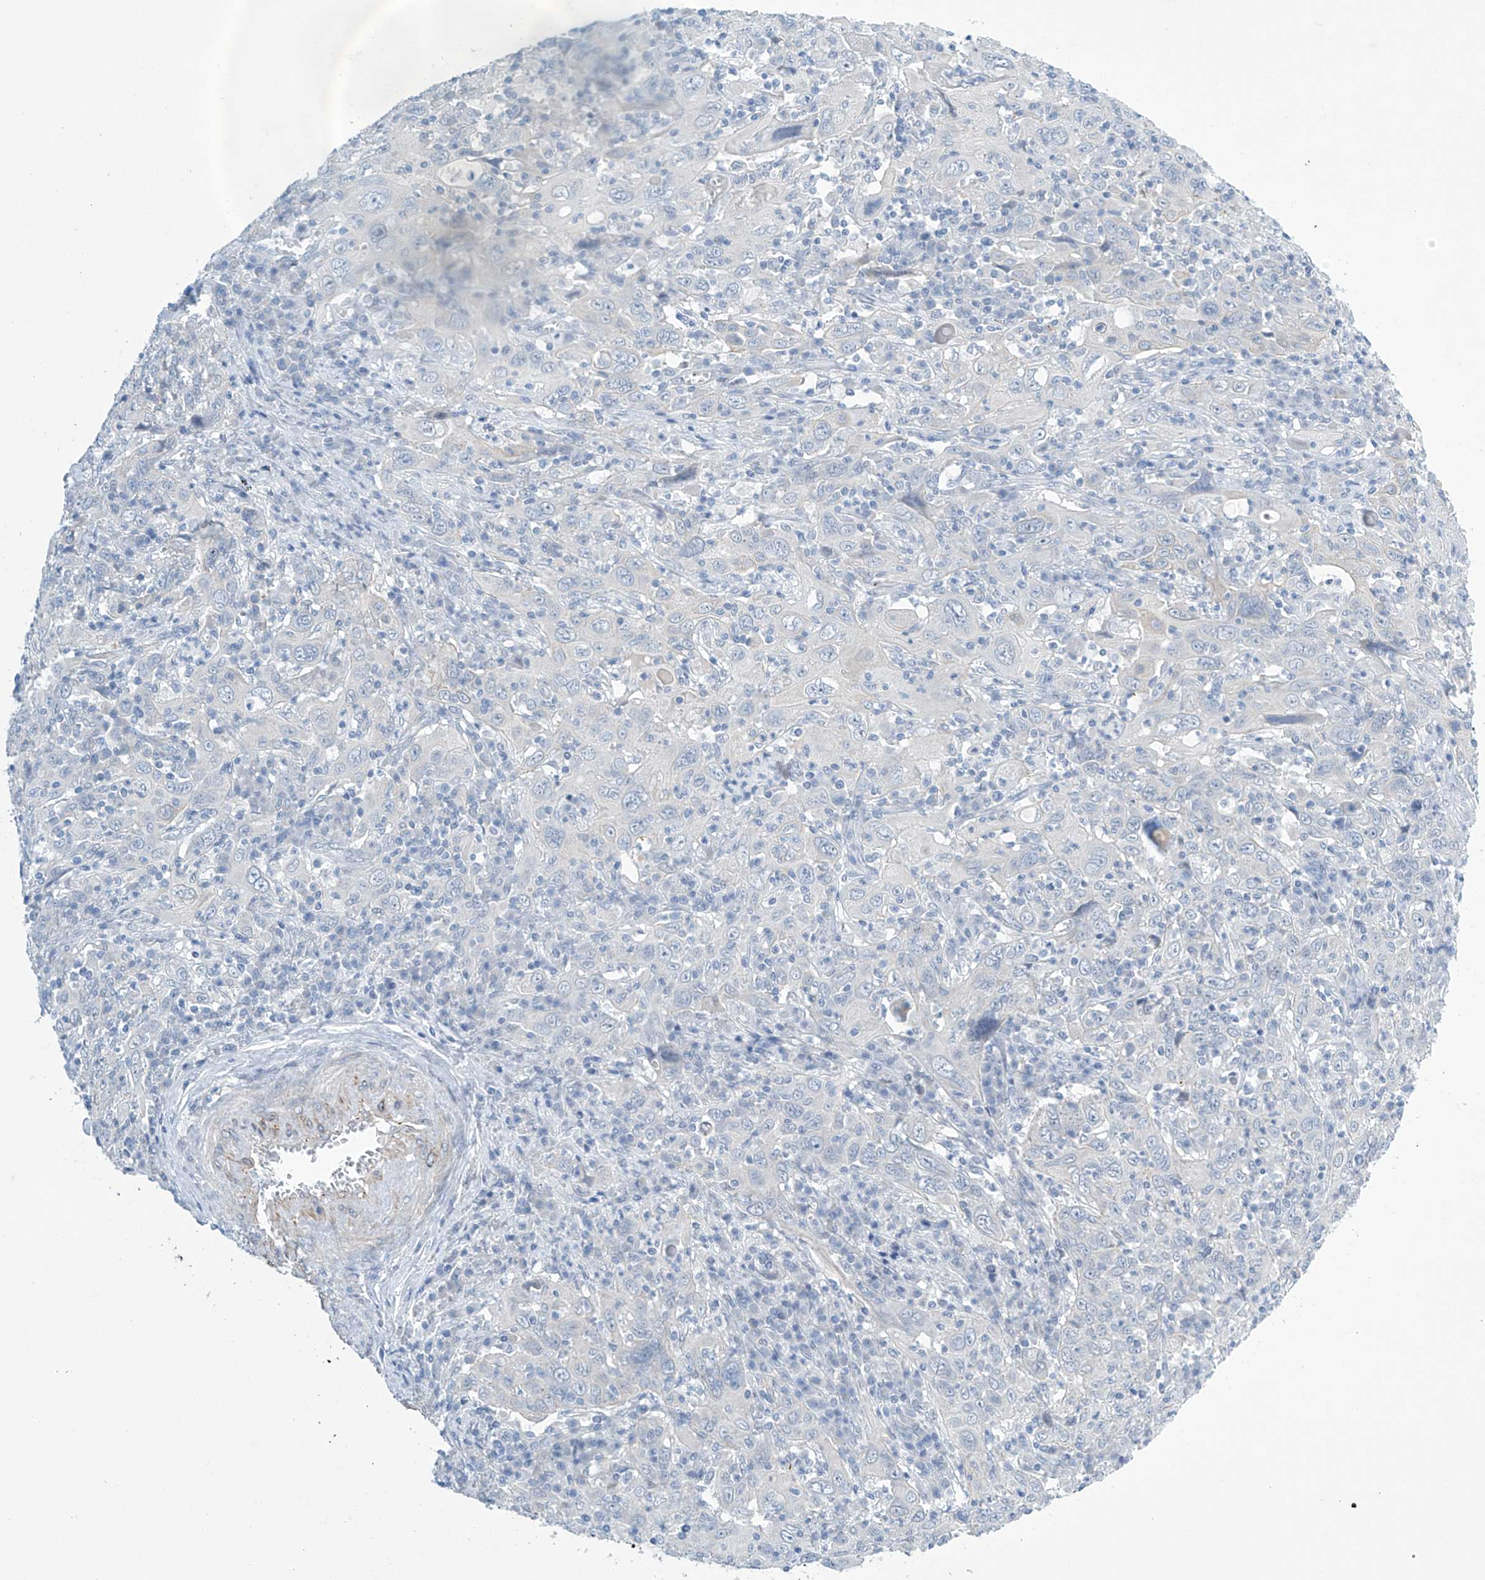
{"staining": {"intensity": "negative", "quantity": "none", "location": "none"}, "tissue": "cervical cancer", "cell_type": "Tumor cells", "image_type": "cancer", "snomed": [{"axis": "morphology", "description": "Squamous cell carcinoma, NOS"}, {"axis": "topography", "description": "Cervix"}], "caption": "Image shows no significant protein staining in tumor cells of cervical cancer.", "gene": "SLC35A5", "patient": {"sex": "female", "age": 46}}